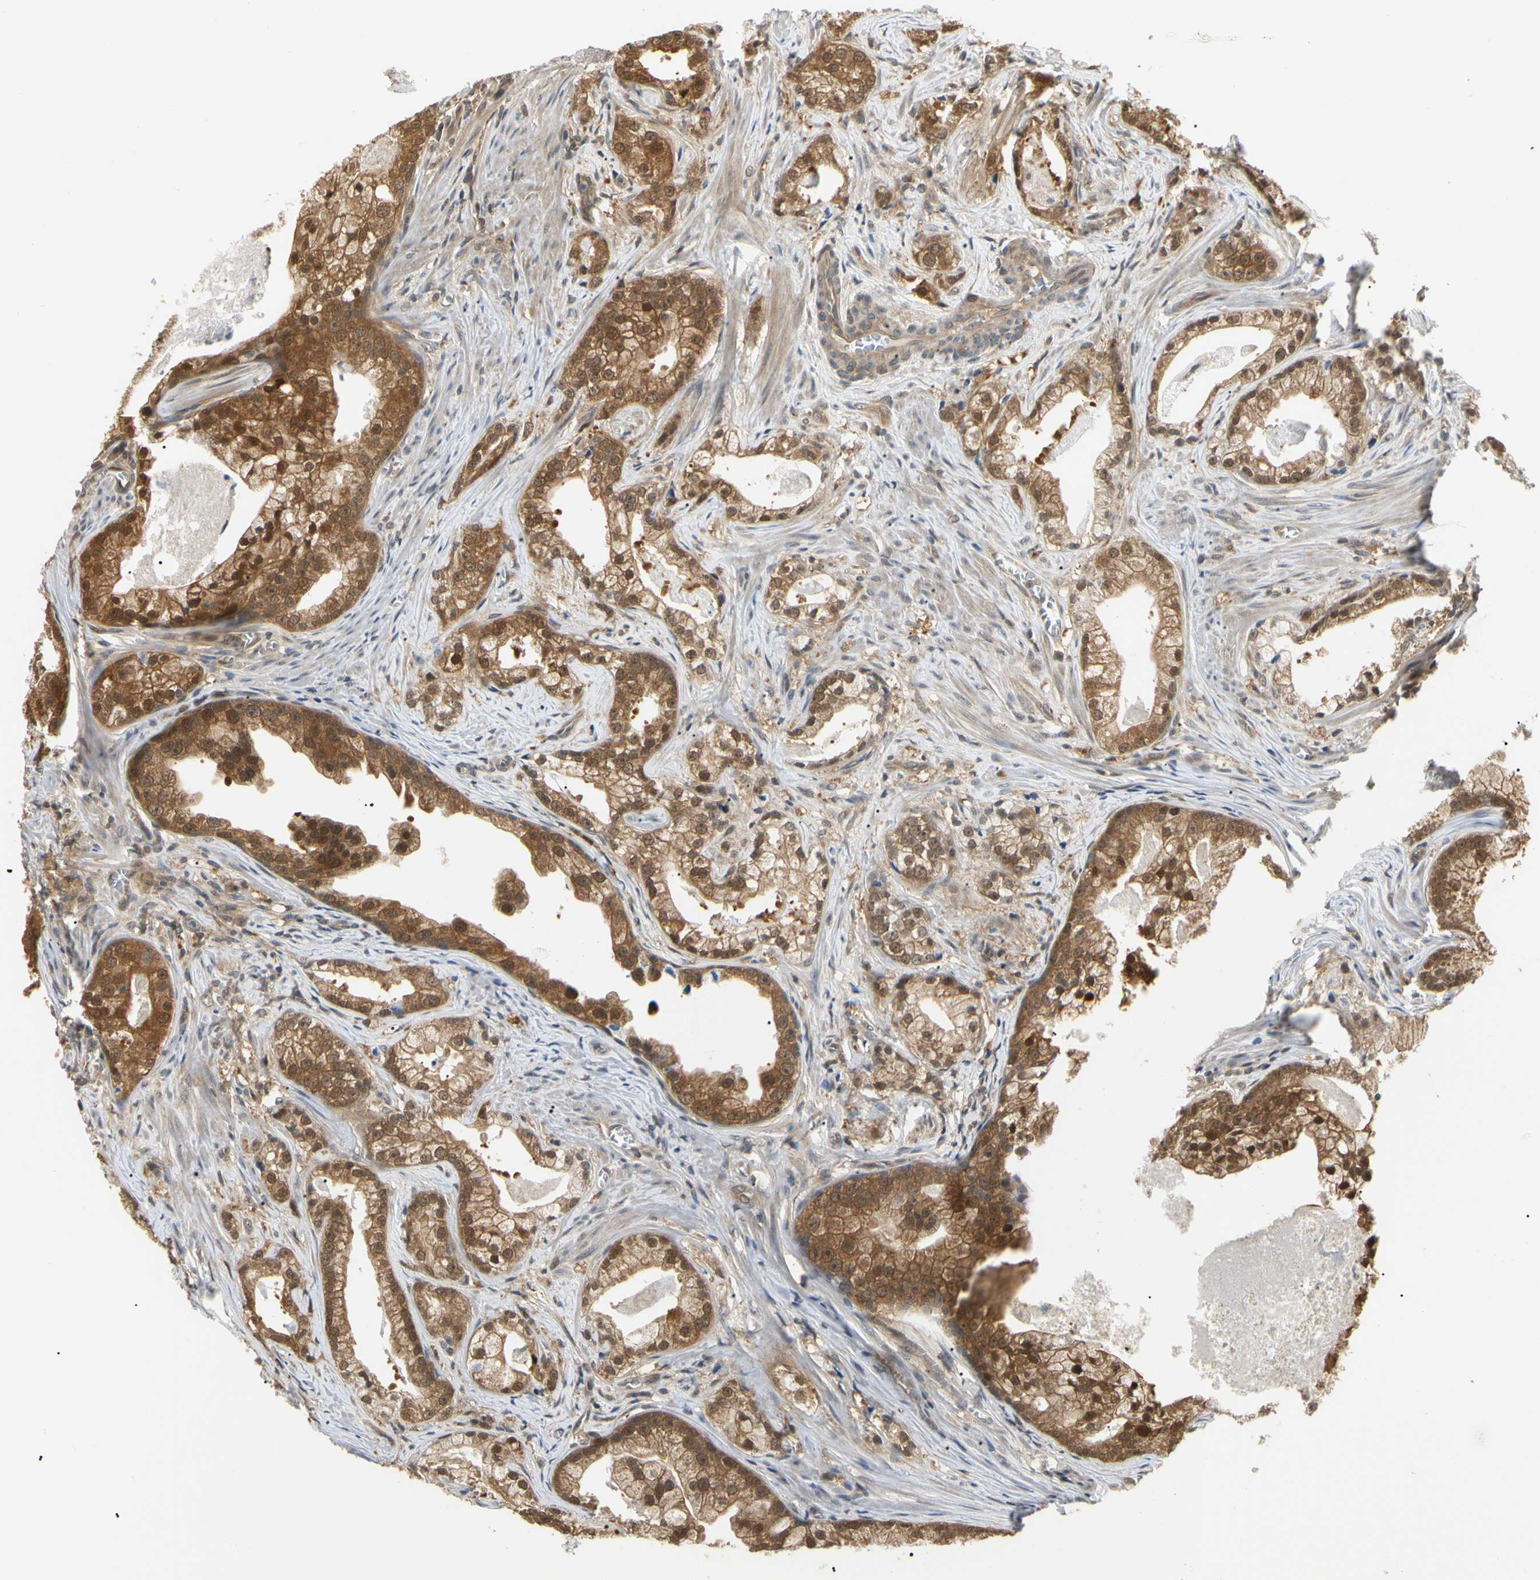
{"staining": {"intensity": "strong", "quantity": ">75%", "location": "cytoplasmic/membranous,nuclear"}, "tissue": "prostate cancer", "cell_type": "Tumor cells", "image_type": "cancer", "snomed": [{"axis": "morphology", "description": "Adenocarcinoma, Low grade"}, {"axis": "topography", "description": "Prostate"}], "caption": "DAB (3,3'-diaminobenzidine) immunohistochemical staining of prostate cancer (adenocarcinoma (low-grade)) exhibits strong cytoplasmic/membranous and nuclear protein positivity in approximately >75% of tumor cells. (Brightfield microscopy of DAB IHC at high magnification).", "gene": "UBE2Z", "patient": {"sex": "male", "age": 59}}